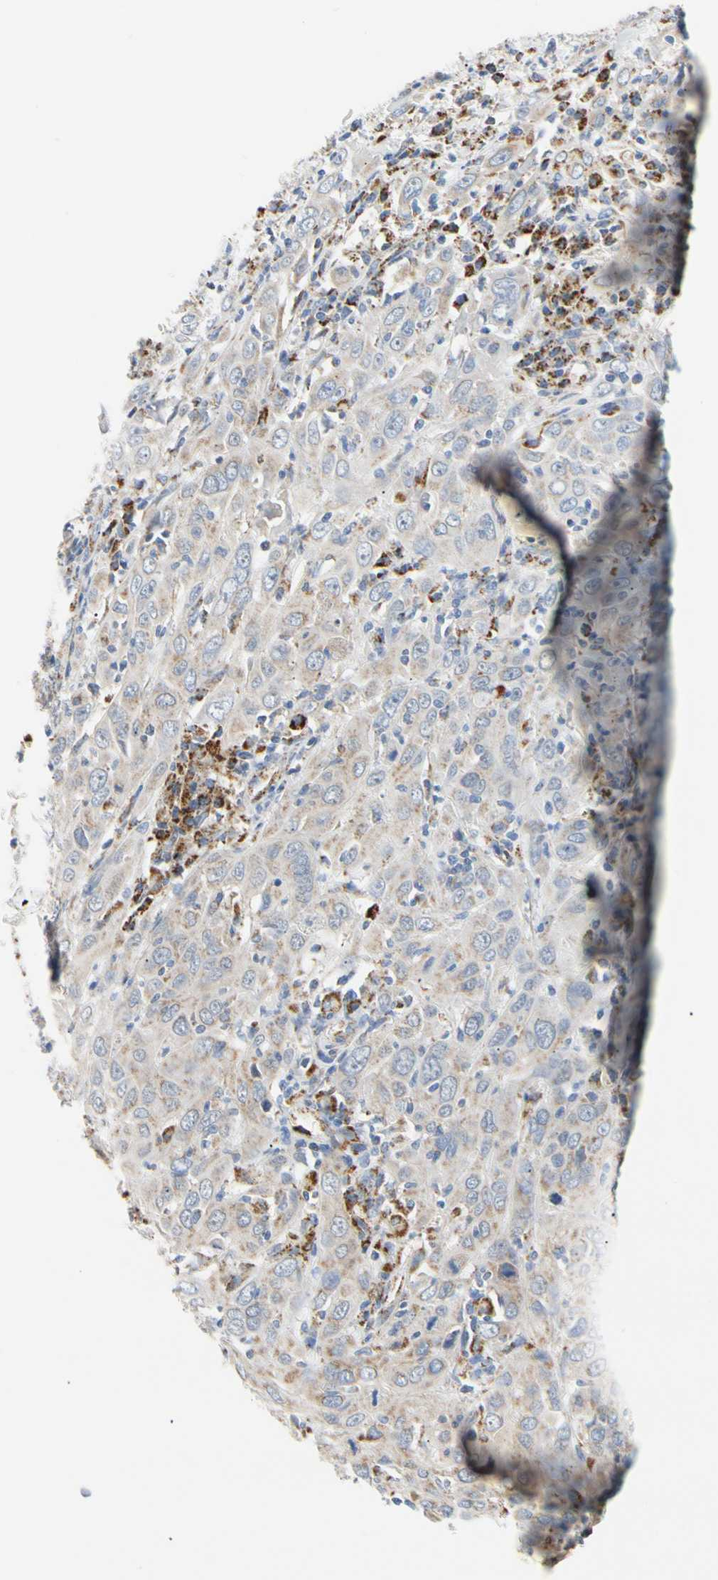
{"staining": {"intensity": "weak", "quantity": ">75%", "location": "cytoplasmic/membranous"}, "tissue": "cervical cancer", "cell_type": "Tumor cells", "image_type": "cancer", "snomed": [{"axis": "morphology", "description": "Squamous cell carcinoma, NOS"}, {"axis": "topography", "description": "Cervix"}], "caption": "Cervical cancer (squamous cell carcinoma) tissue reveals weak cytoplasmic/membranous staining in approximately >75% of tumor cells", "gene": "ACAT1", "patient": {"sex": "female", "age": 46}}